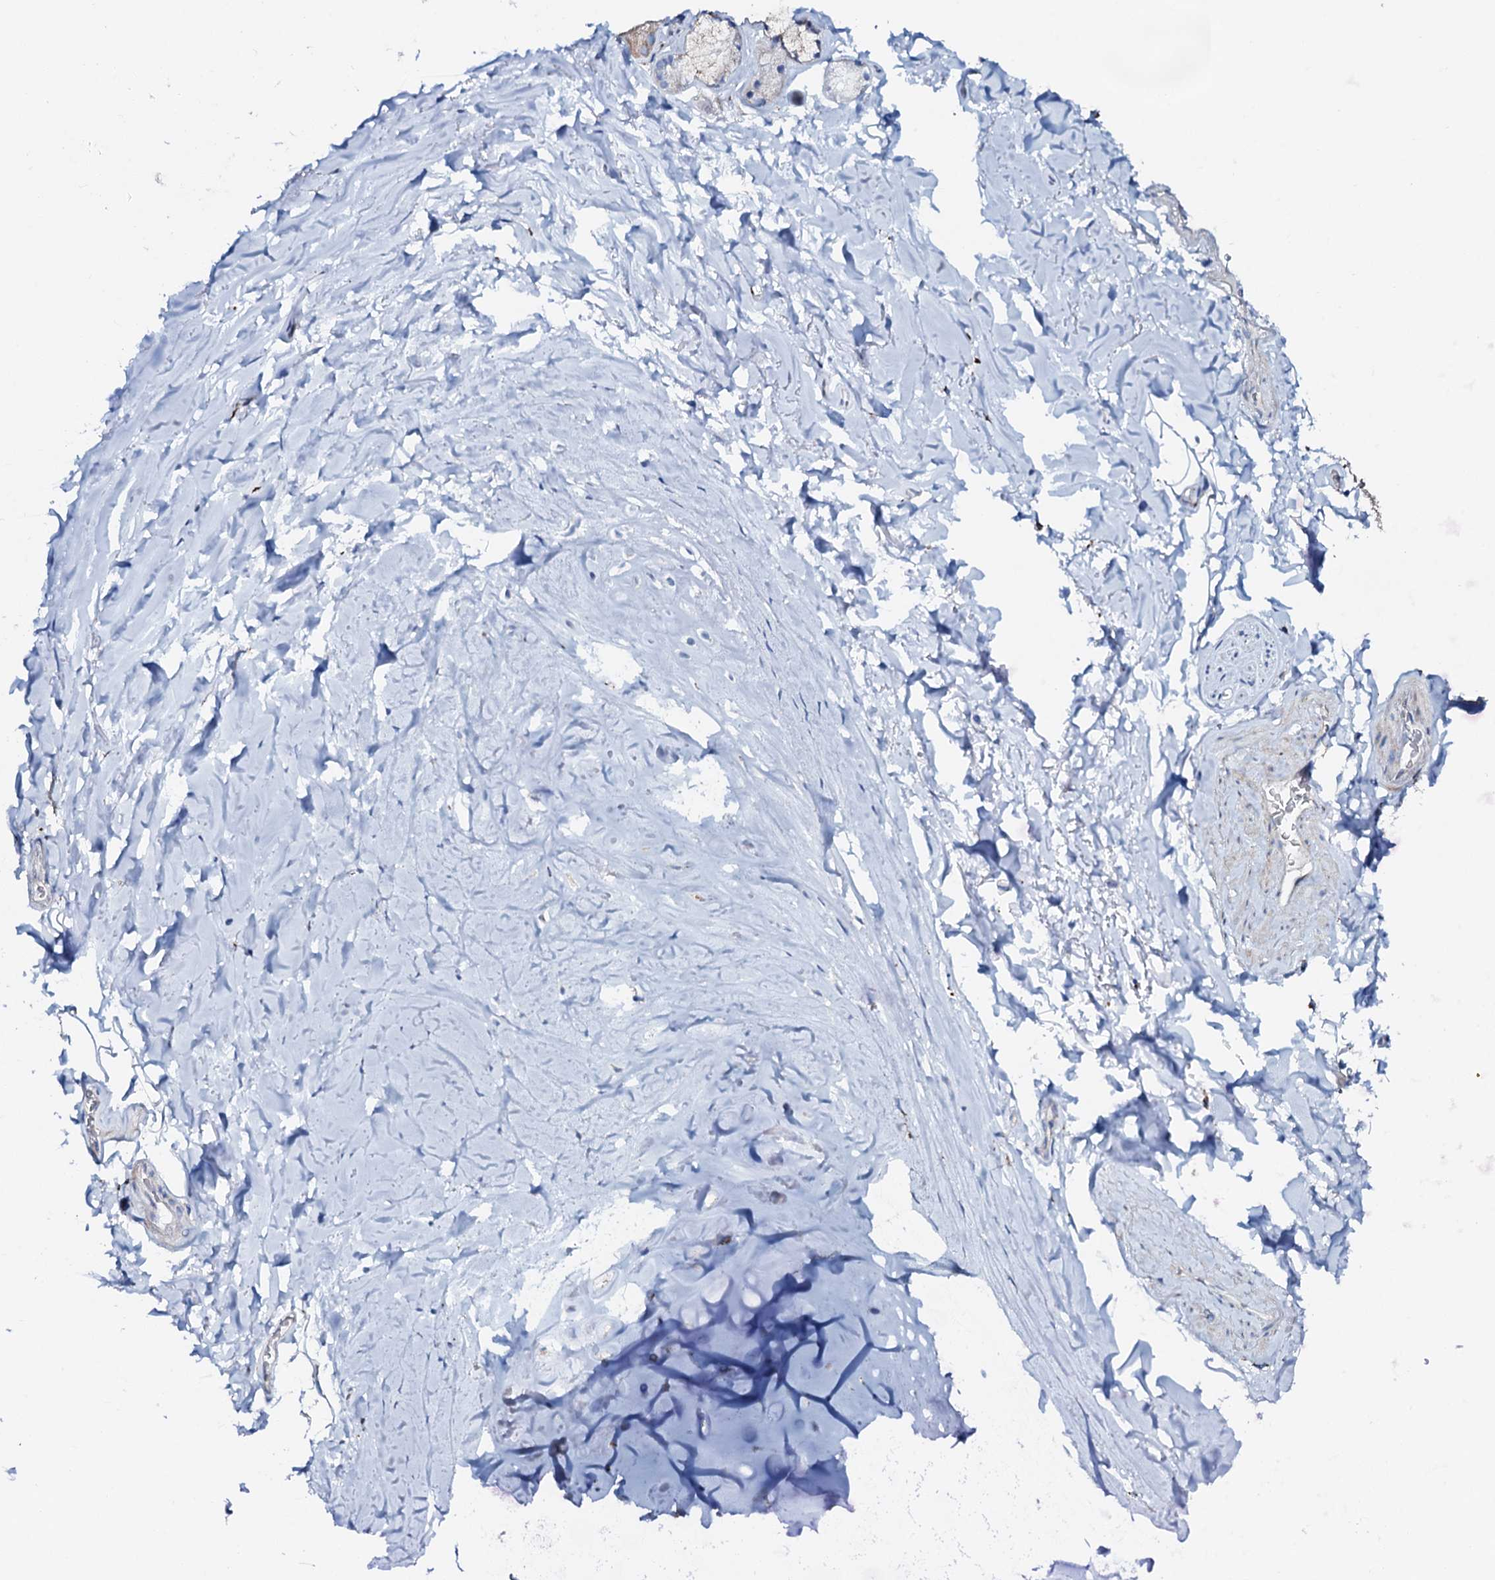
{"staining": {"intensity": "negative", "quantity": "none", "location": "none"}, "tissue": "adipose tissue", "cell_type": "Adipocytes", "image_type": "normal", "snomed": [{"axis": "morphology", "description": "Normal tissue, NOS"}, {"axis": "topography", "description": "Lymph node"}, {"axis": "topography", "description": "Bronchus"}], "caption": "Protein analysis of unremarkable adipose tissue reveals no significant staining in adipocytes.", "gene": "P2RX4", "patient": {"sex": "male", "age": 63}}